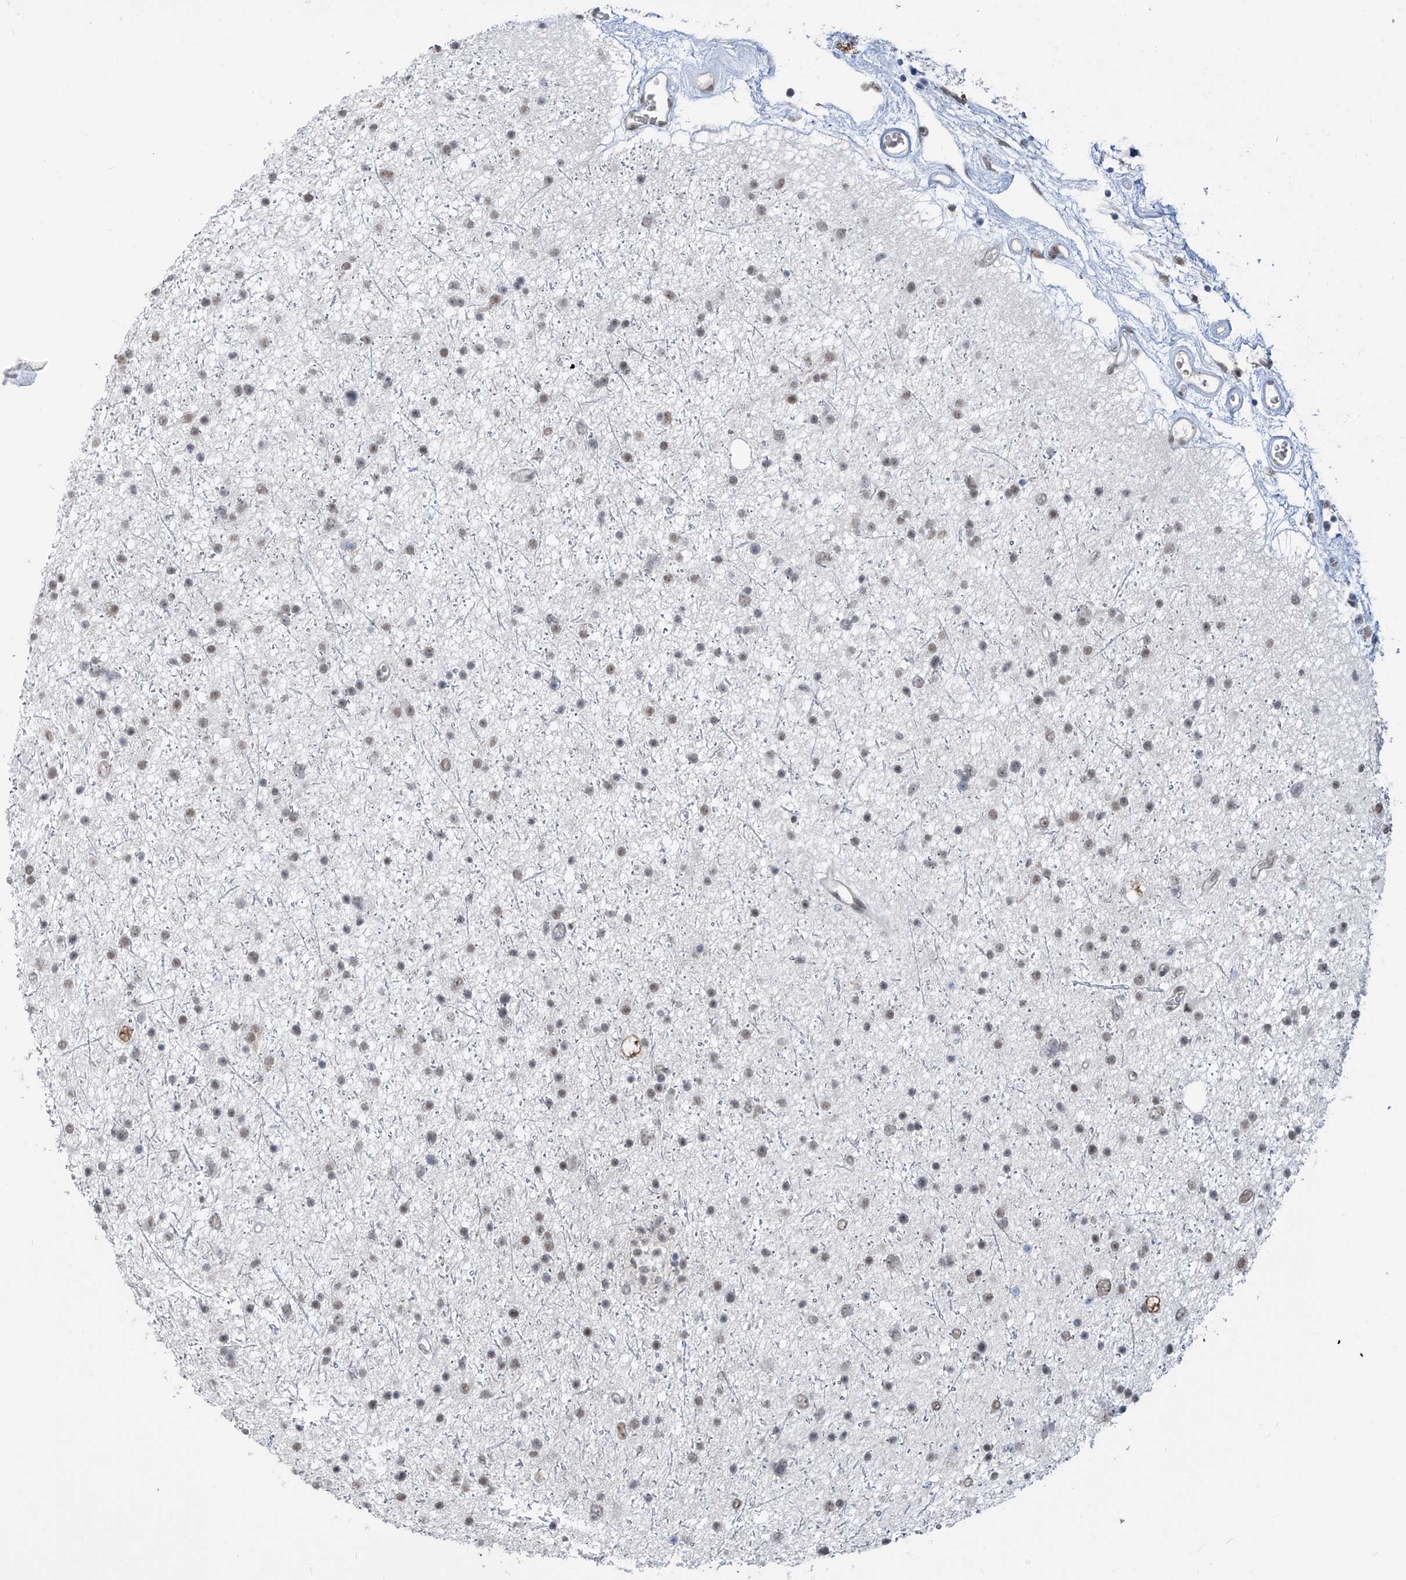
{"staining": {"intensity": "weak", "quantity": ">75%", "location": "nuclear"}, "tissue": "glioma", "cell_type": "Tumor cells", "image_type": "cancer", "snomed": [{"axis": "morphology", "description": "Glioma, malignant, Low grade"}, {"axis": "topography", "description": "Cerebral cortex"}], "caption": "Immunohistochemistry (IHC) histopathology image of low-grade glioma (malignant) stained for a protein (brown), which shows low levels of weak nuclear staining in about >75% of tumor cells.", "gene": "MCM9", "patient": {"sex": "female", "age": 39}}